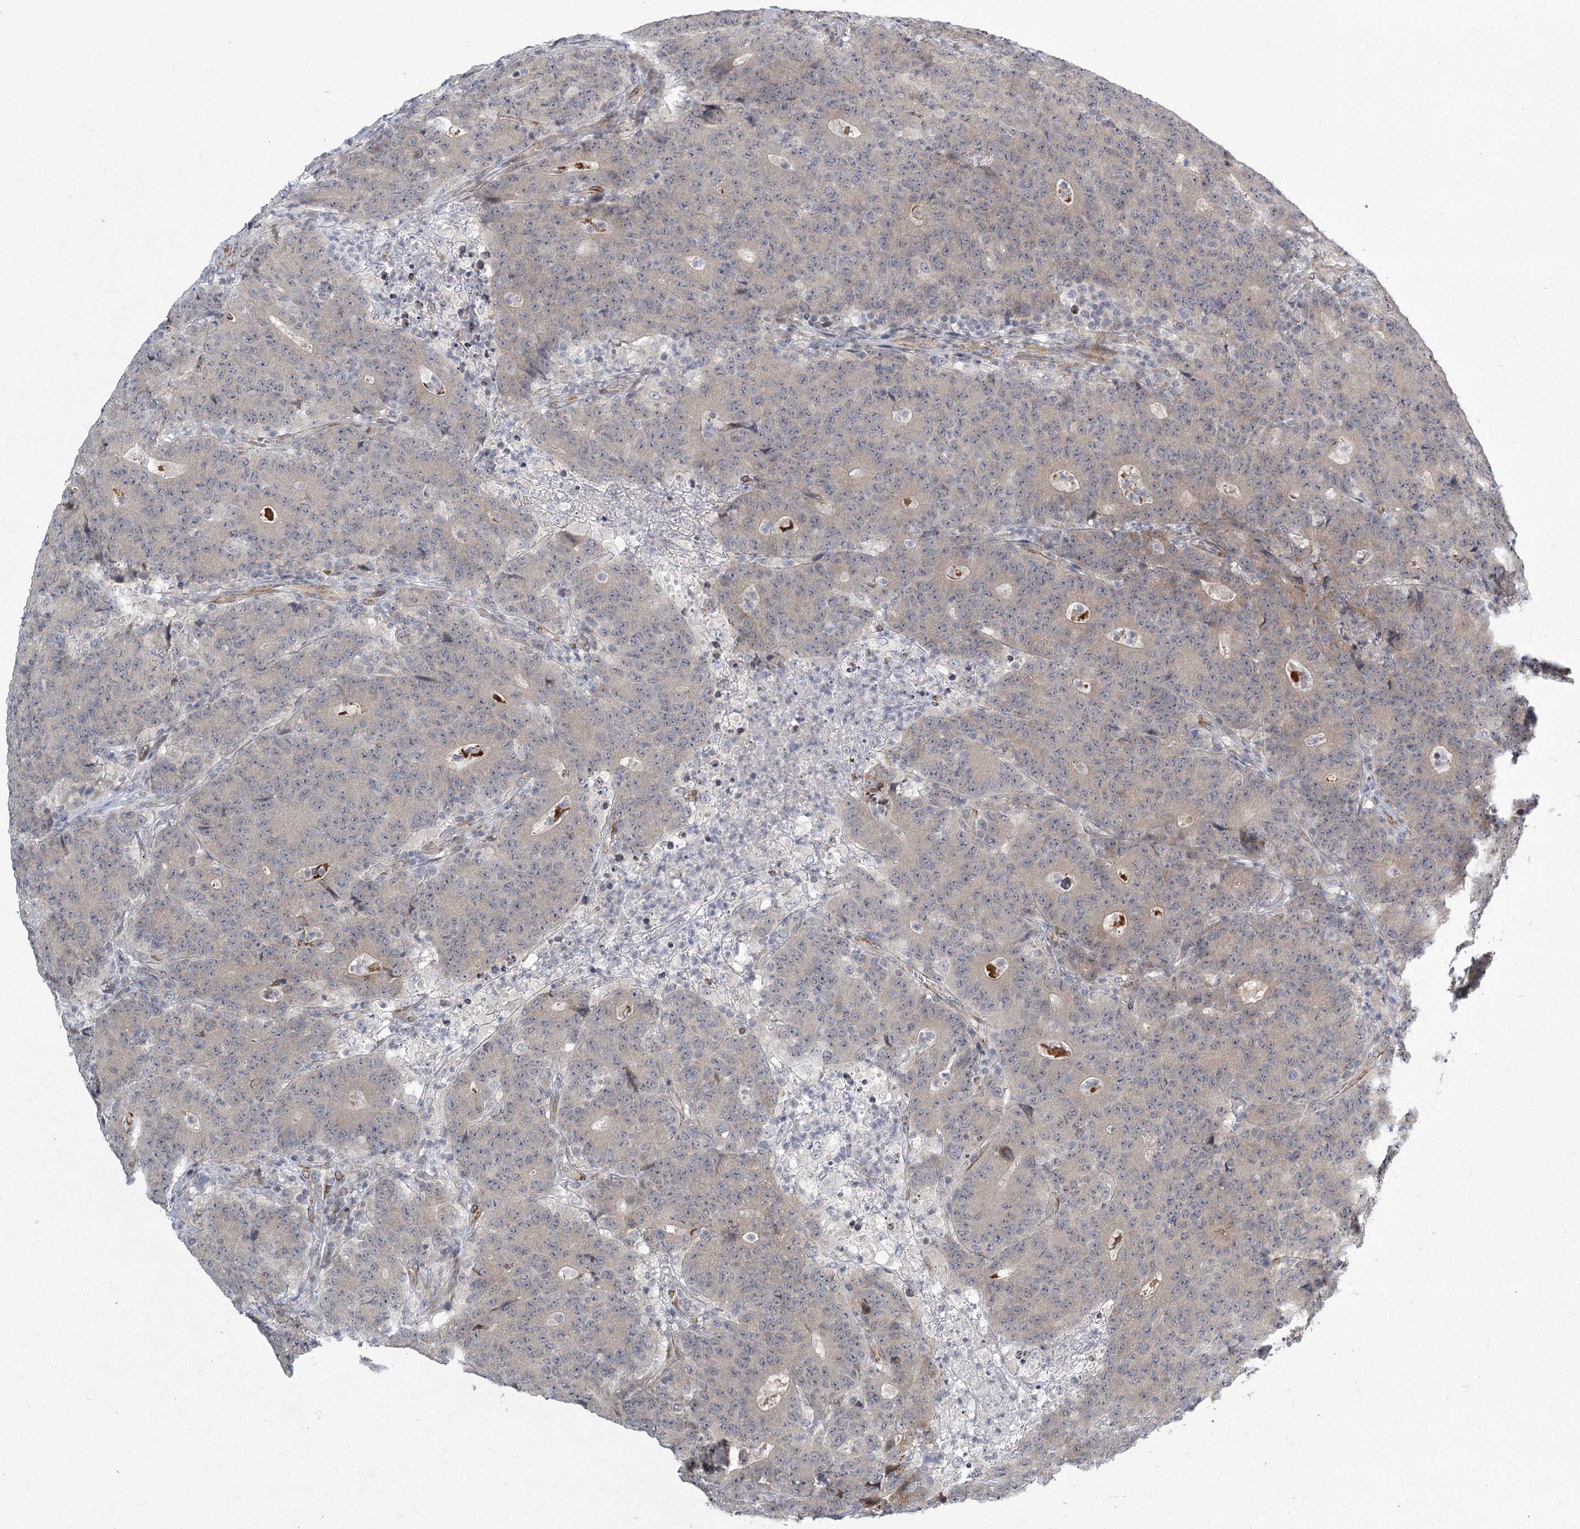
{"staining": {"intensity": "negative", "quantity": "none", "location": "none"}, "tissue": "colorectal cancer", "cell_type": "Tumor cells", "image_type": "cancer", "snomed": [{"axis": "morphology", "description": "Adenocarcinoma, NOS"}, {"axis": "topography", "description": "Colon"}], "caption": "Immunohistochemical staining of adenocarcinoma (colorectal) demonstrates no significant expression in tumor cells.", "gene": "MEPE", "patient": {"sex": "female", "age": 75}}